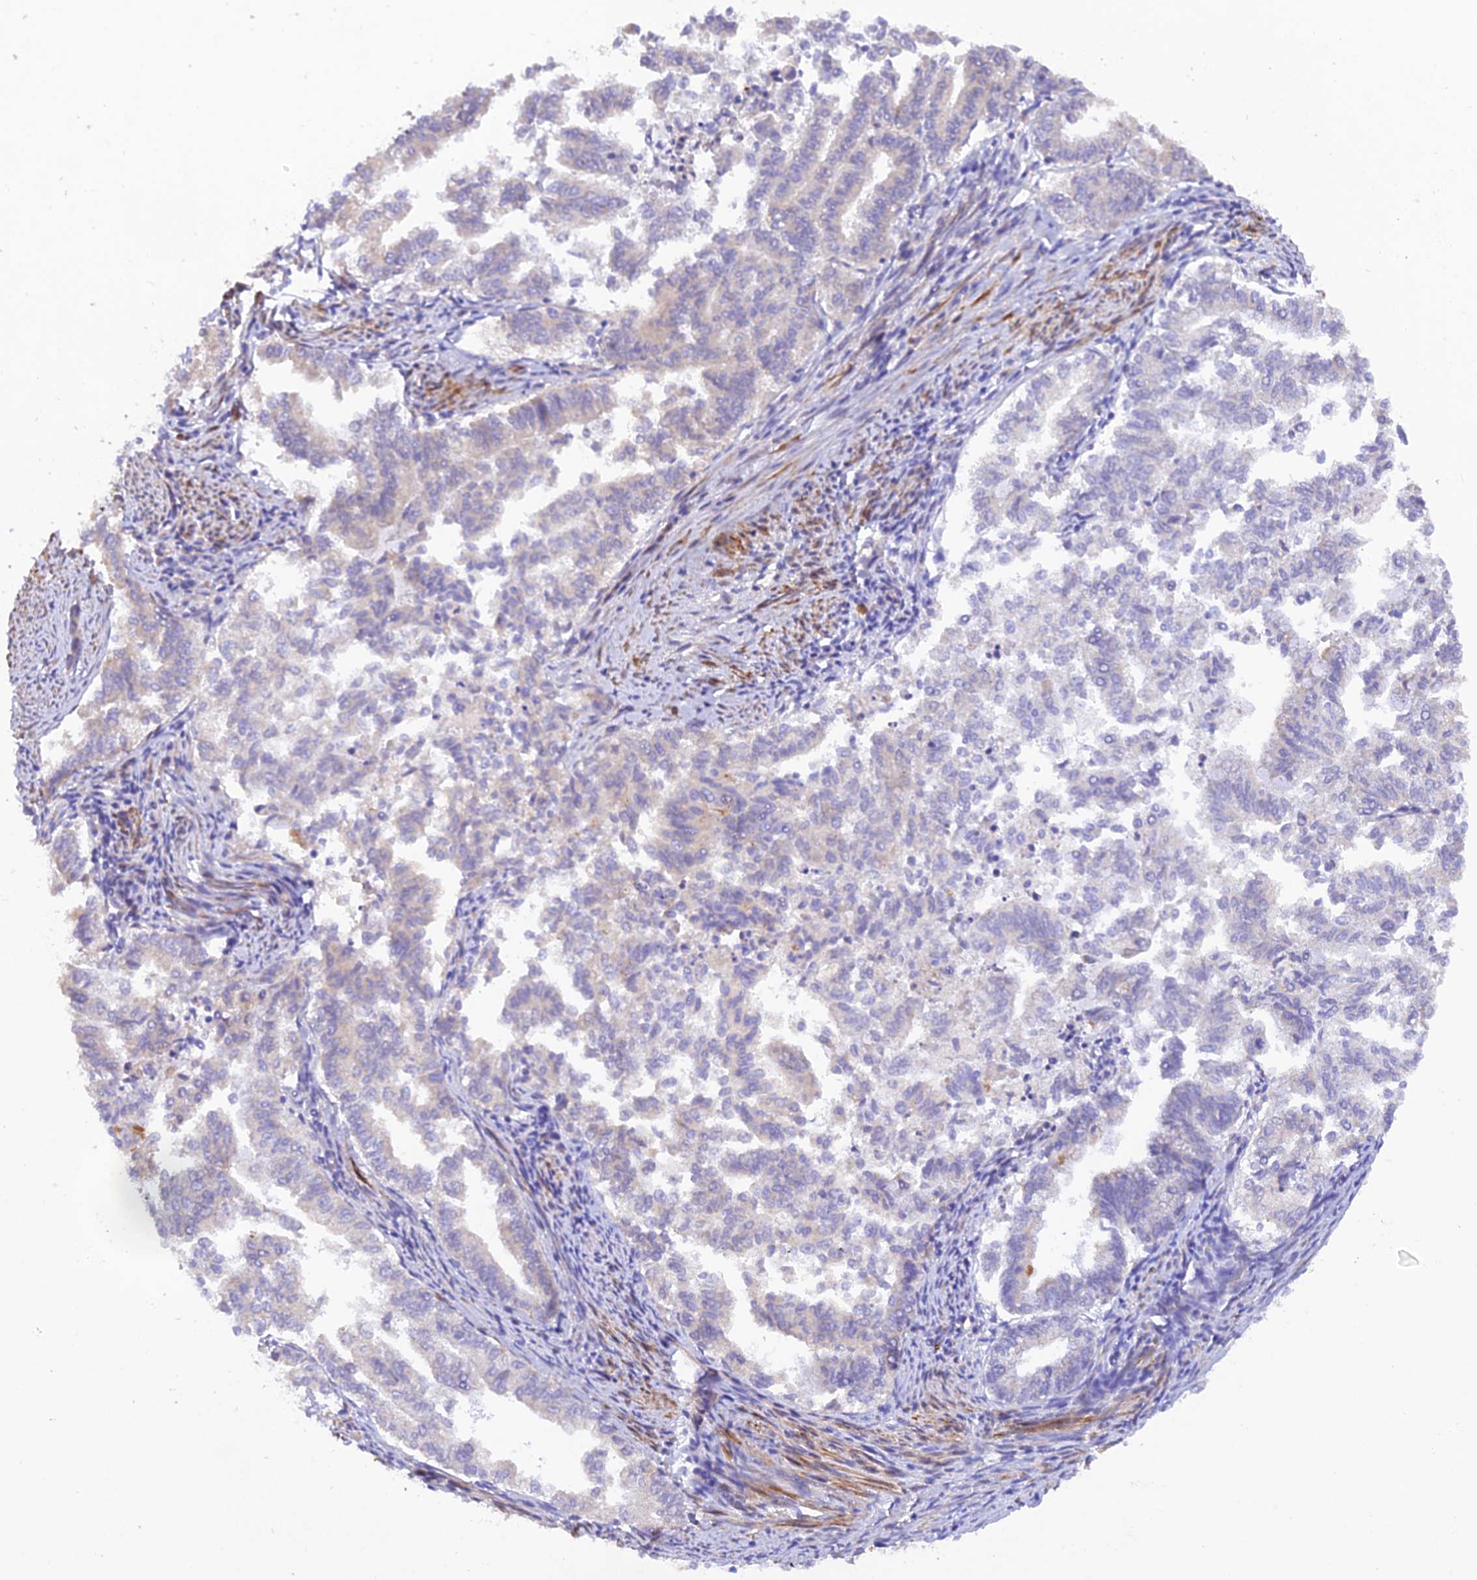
{"staining": {"intensity": "negative", "quantity": "none", "location": "none"}, "tissue": "endometrial cancer", "cell_type": "Tumor cells", "image_type": "cancer", "snomed": [{"axis": "morphology", "description": "Adenocarcinoma, NOS"}, {"axis": "topography", "description": "Endometrium"}], "caption": "This is a micrograph of immunohistochemistry (IHC) staining of endometrial adenocarcinoma, which shows no staining in tumor cells.", "gene": "WDFY4", "patient": {"sex": "female", "age": 79}}